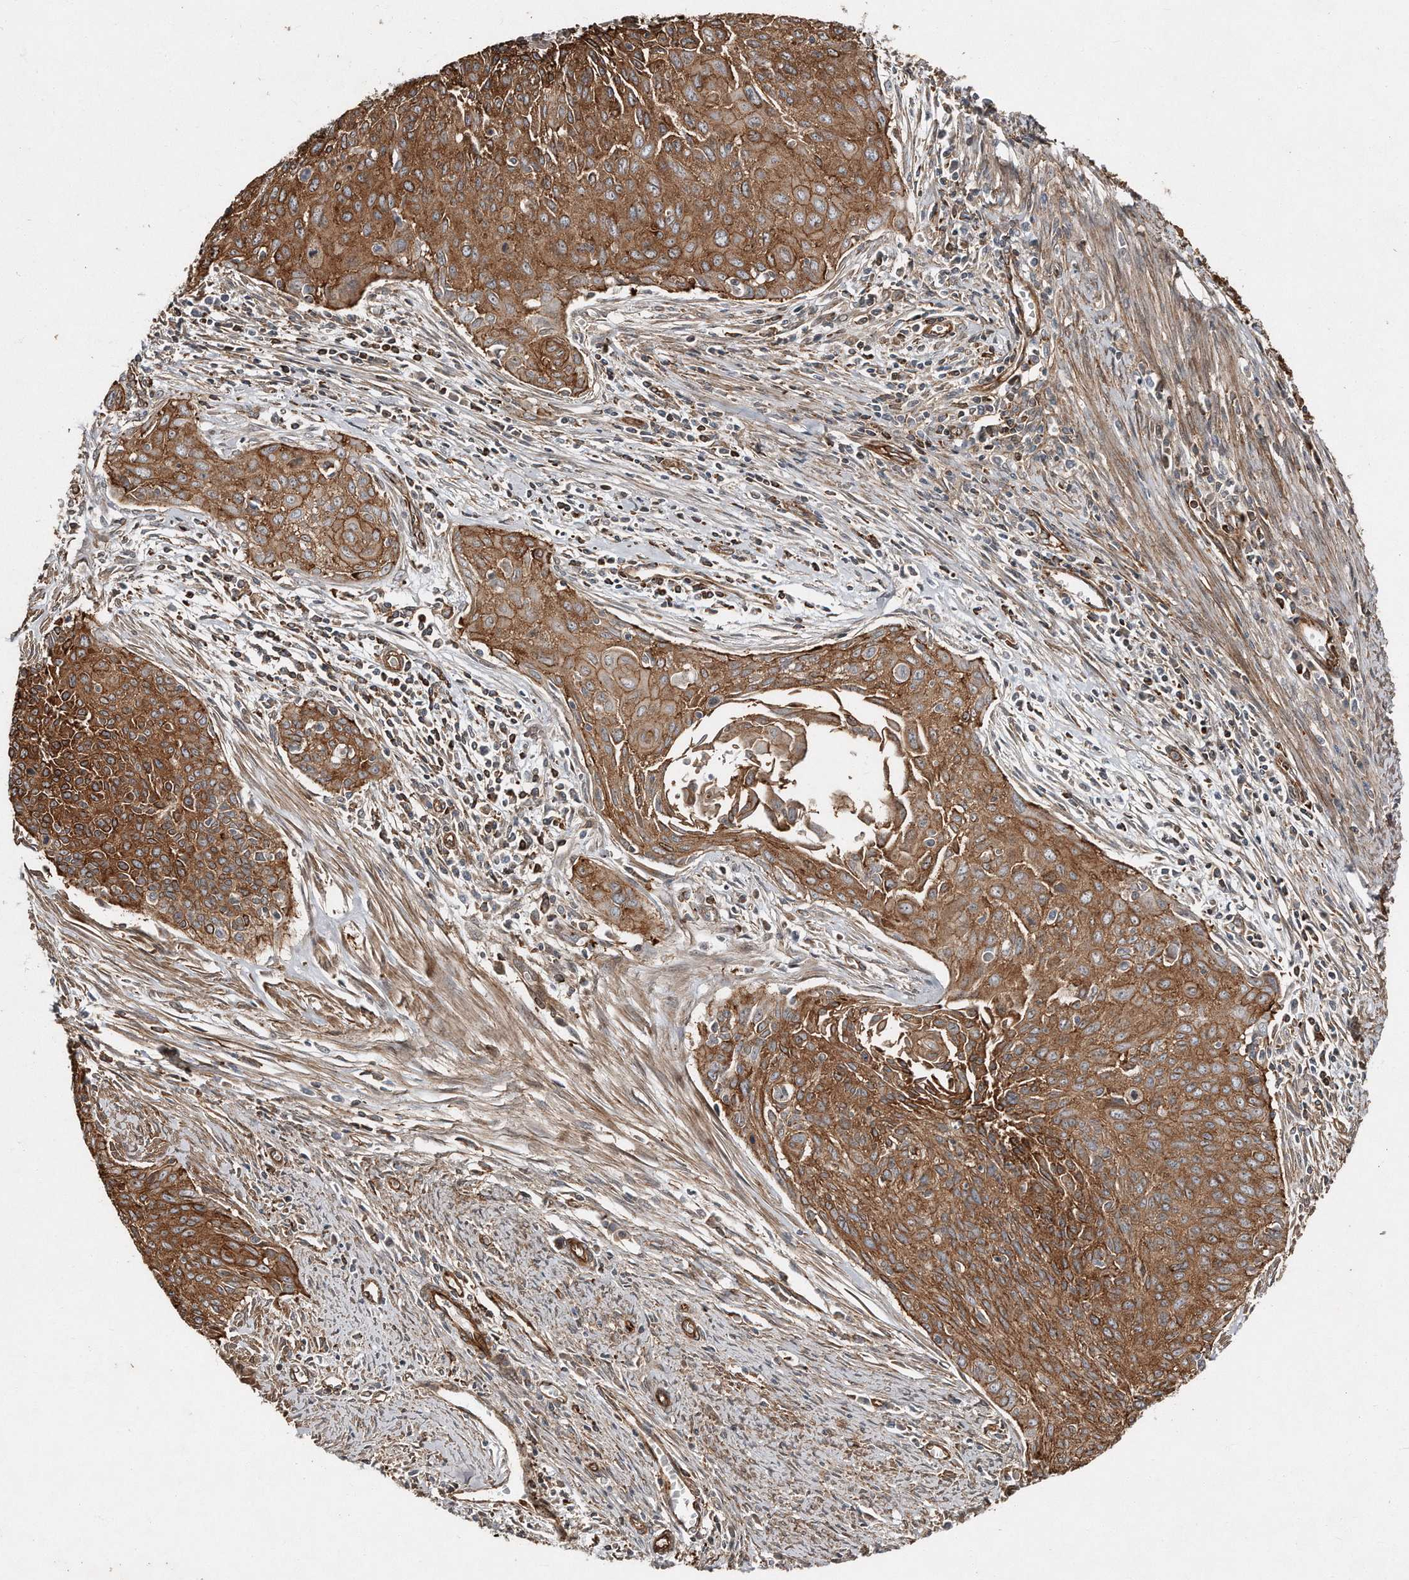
{"staining": {"intensity": "moderate", "quantity": ">75%", "location": "cytoplasmic/membranous"}, "tissue": "cervical cancer", "cell_type": "Tumor cells", "image_type": "cancer", "snomed": [{"axis": "morphology", "description": "Squamous cell carcinoma, NOS"}, {"axis": "topography", "description": "Cervix"}], "caption": "This histopathology image reveals immunohistochemistry staining of cervical cancer, with medium moderate cytoplasmic/membranous expression in about >75% of tumor cells.", "gene": "SNAP47", "patient": {"sex": "female", "age": 55}}